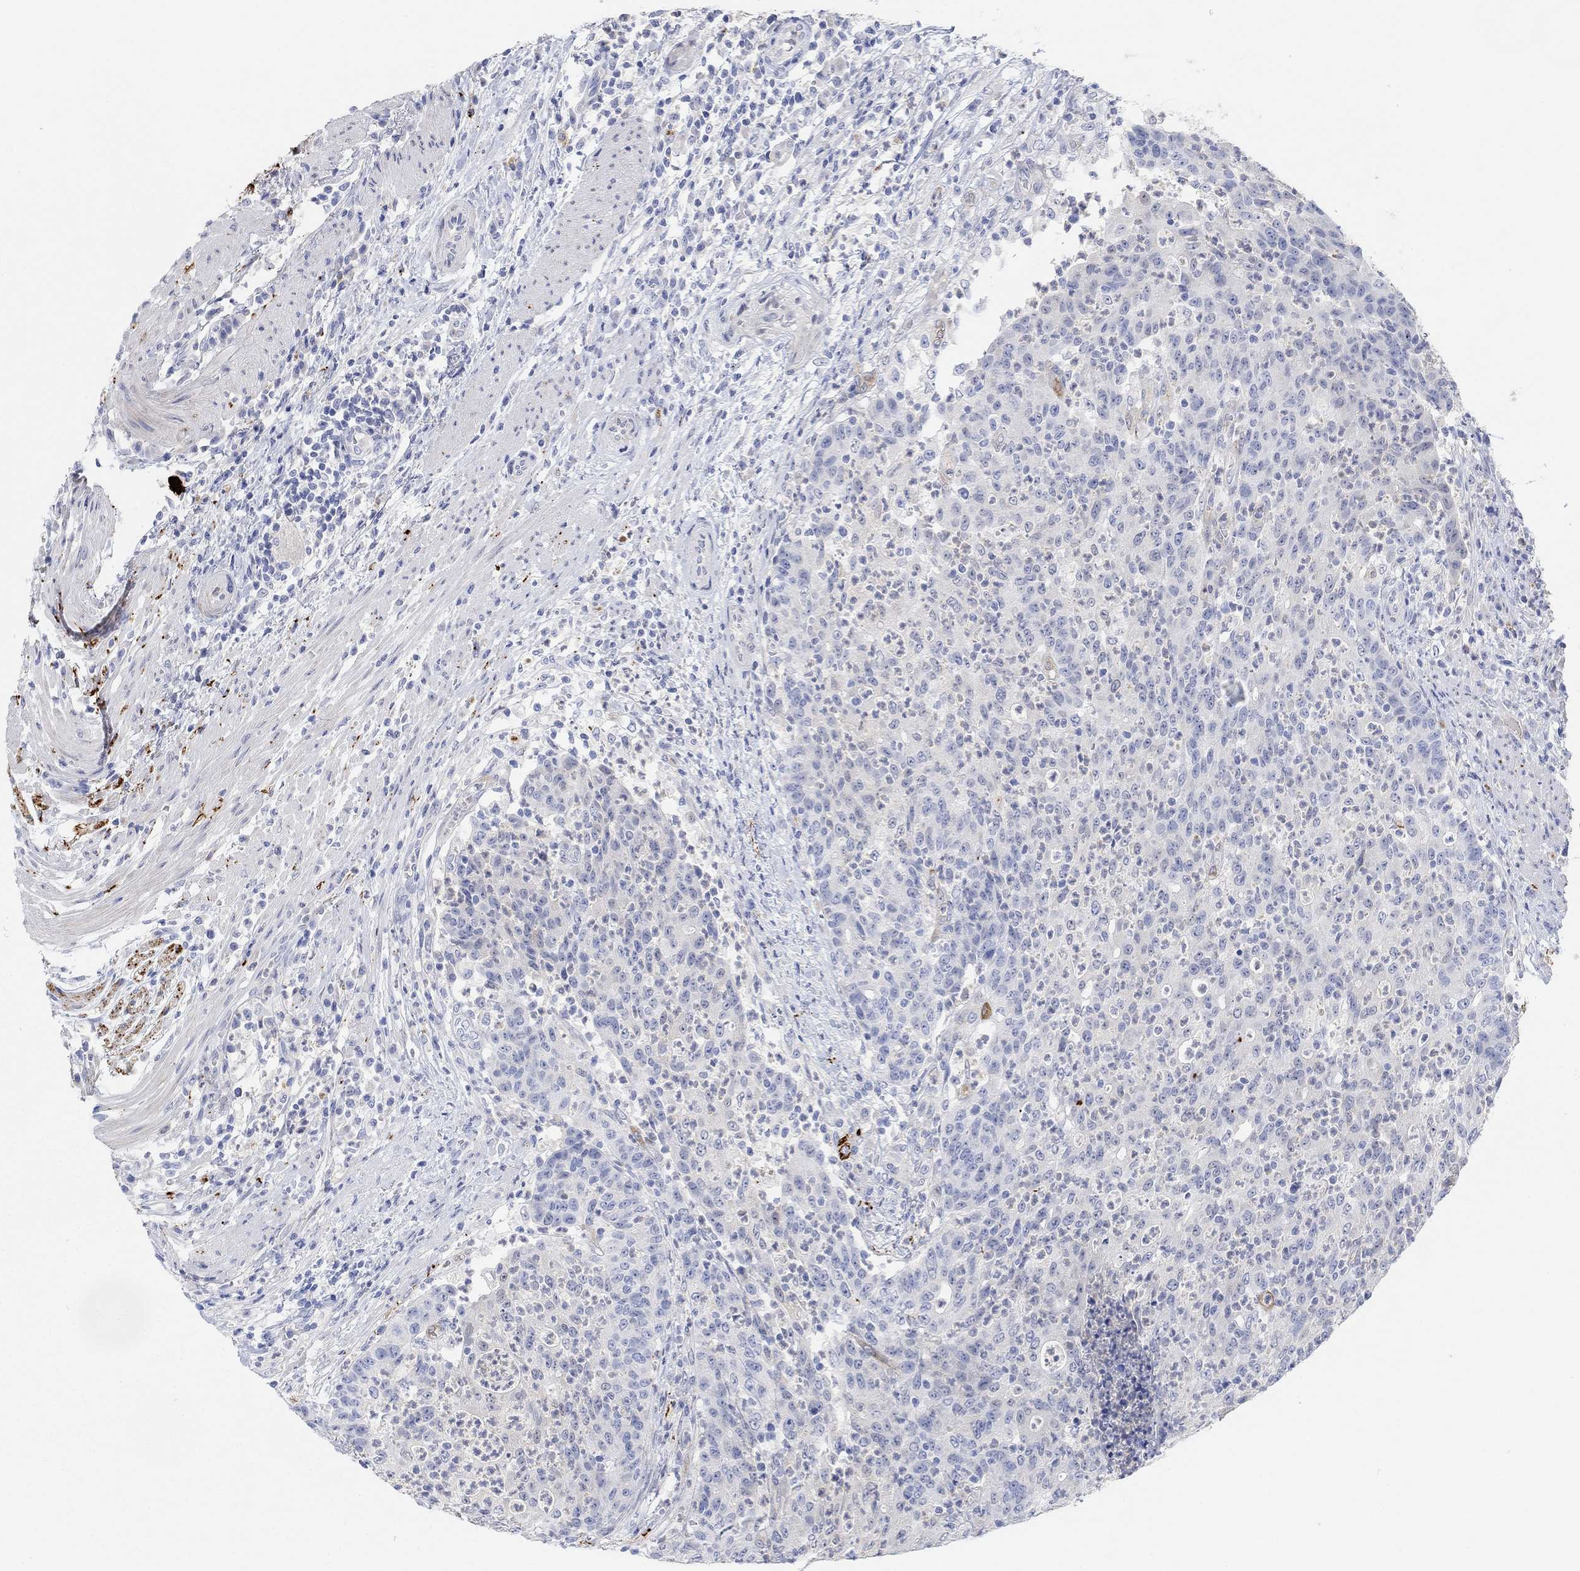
{"staining": {"intensity": "negative", "quantity": "none", "location": "none"}, "tissue": "colorectal cancer", "cell_type": "Tumor cells", "image_type": "cancer", "snomed": [{"axis": "morphology", "description": "Adenocarcinoma, NOS"}, {"axis": "topography", "description": "Colon"}], "caption": "This is a micrograph of immunohistochemistry staining of adenocarcinoma (colorectal), which shows no expression in tumor cells.", "gene": "VAT1L", "patient": {"sex": "male", "age": 70}}